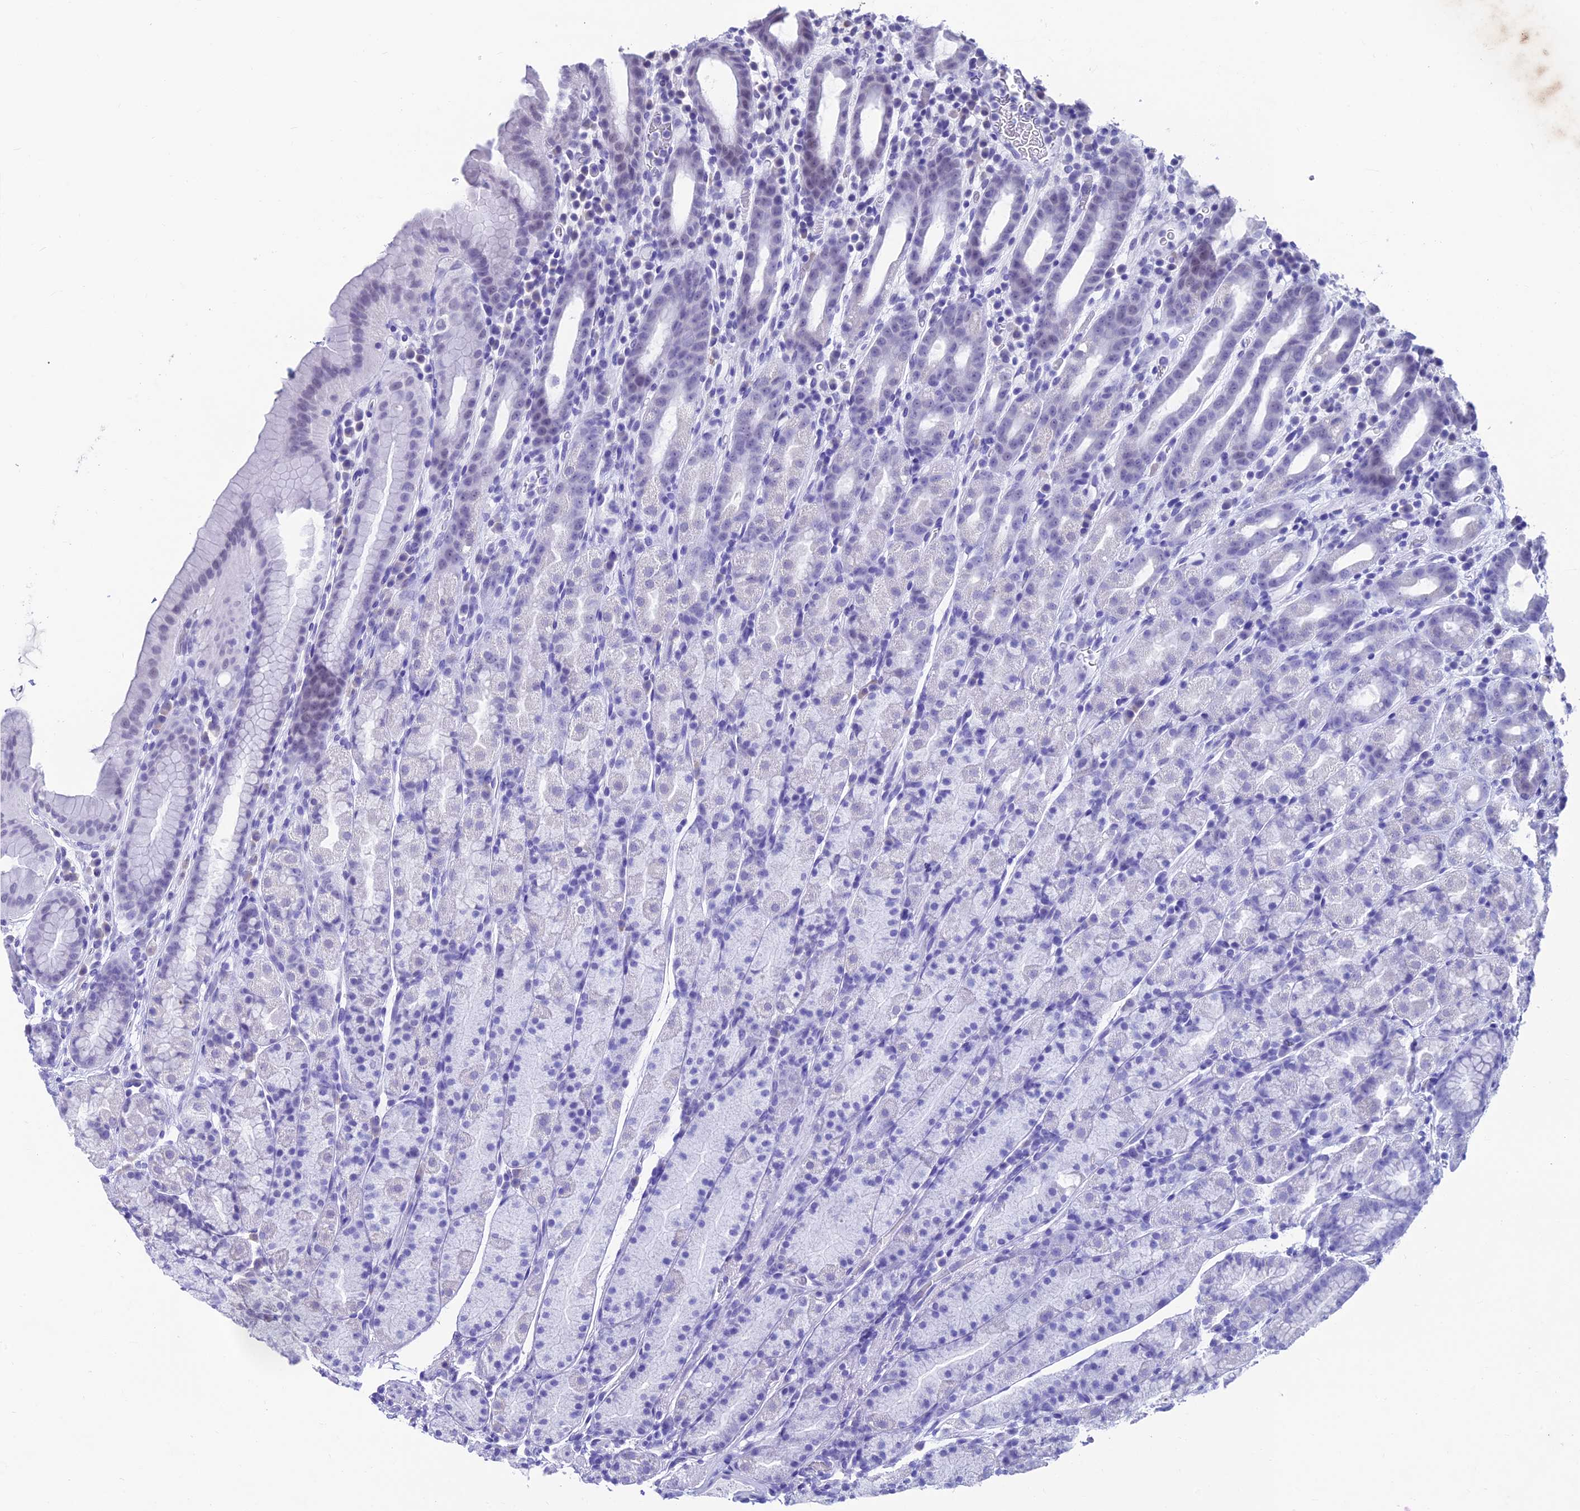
{"staining": {"intensity": "moderate", "quantity": "<25%", "location": "cytoplasmic/membranous,nuclear"}, "tissue": "stomach", "cell_type": "Glandular cells", "image_type": "normal", "snomed": [{"axis": "morphology", "description": "Normal tissue, NOS"}, {"axis": "topography", "description": "Stomach, upper"}, {"axis": "topography", "description": "Stomach, lower"}, {"axis": "topography", "description": "Small intestine"}], "caption": "This photomicrograph demonstrates IHC staining of normal stomach, with low moderate cytoplasmic/membranous,nuclear expression in approximately <25% of glandular cells.", "gene": "KIAA1191", "patient": {"sex": "male", "age": 68}}